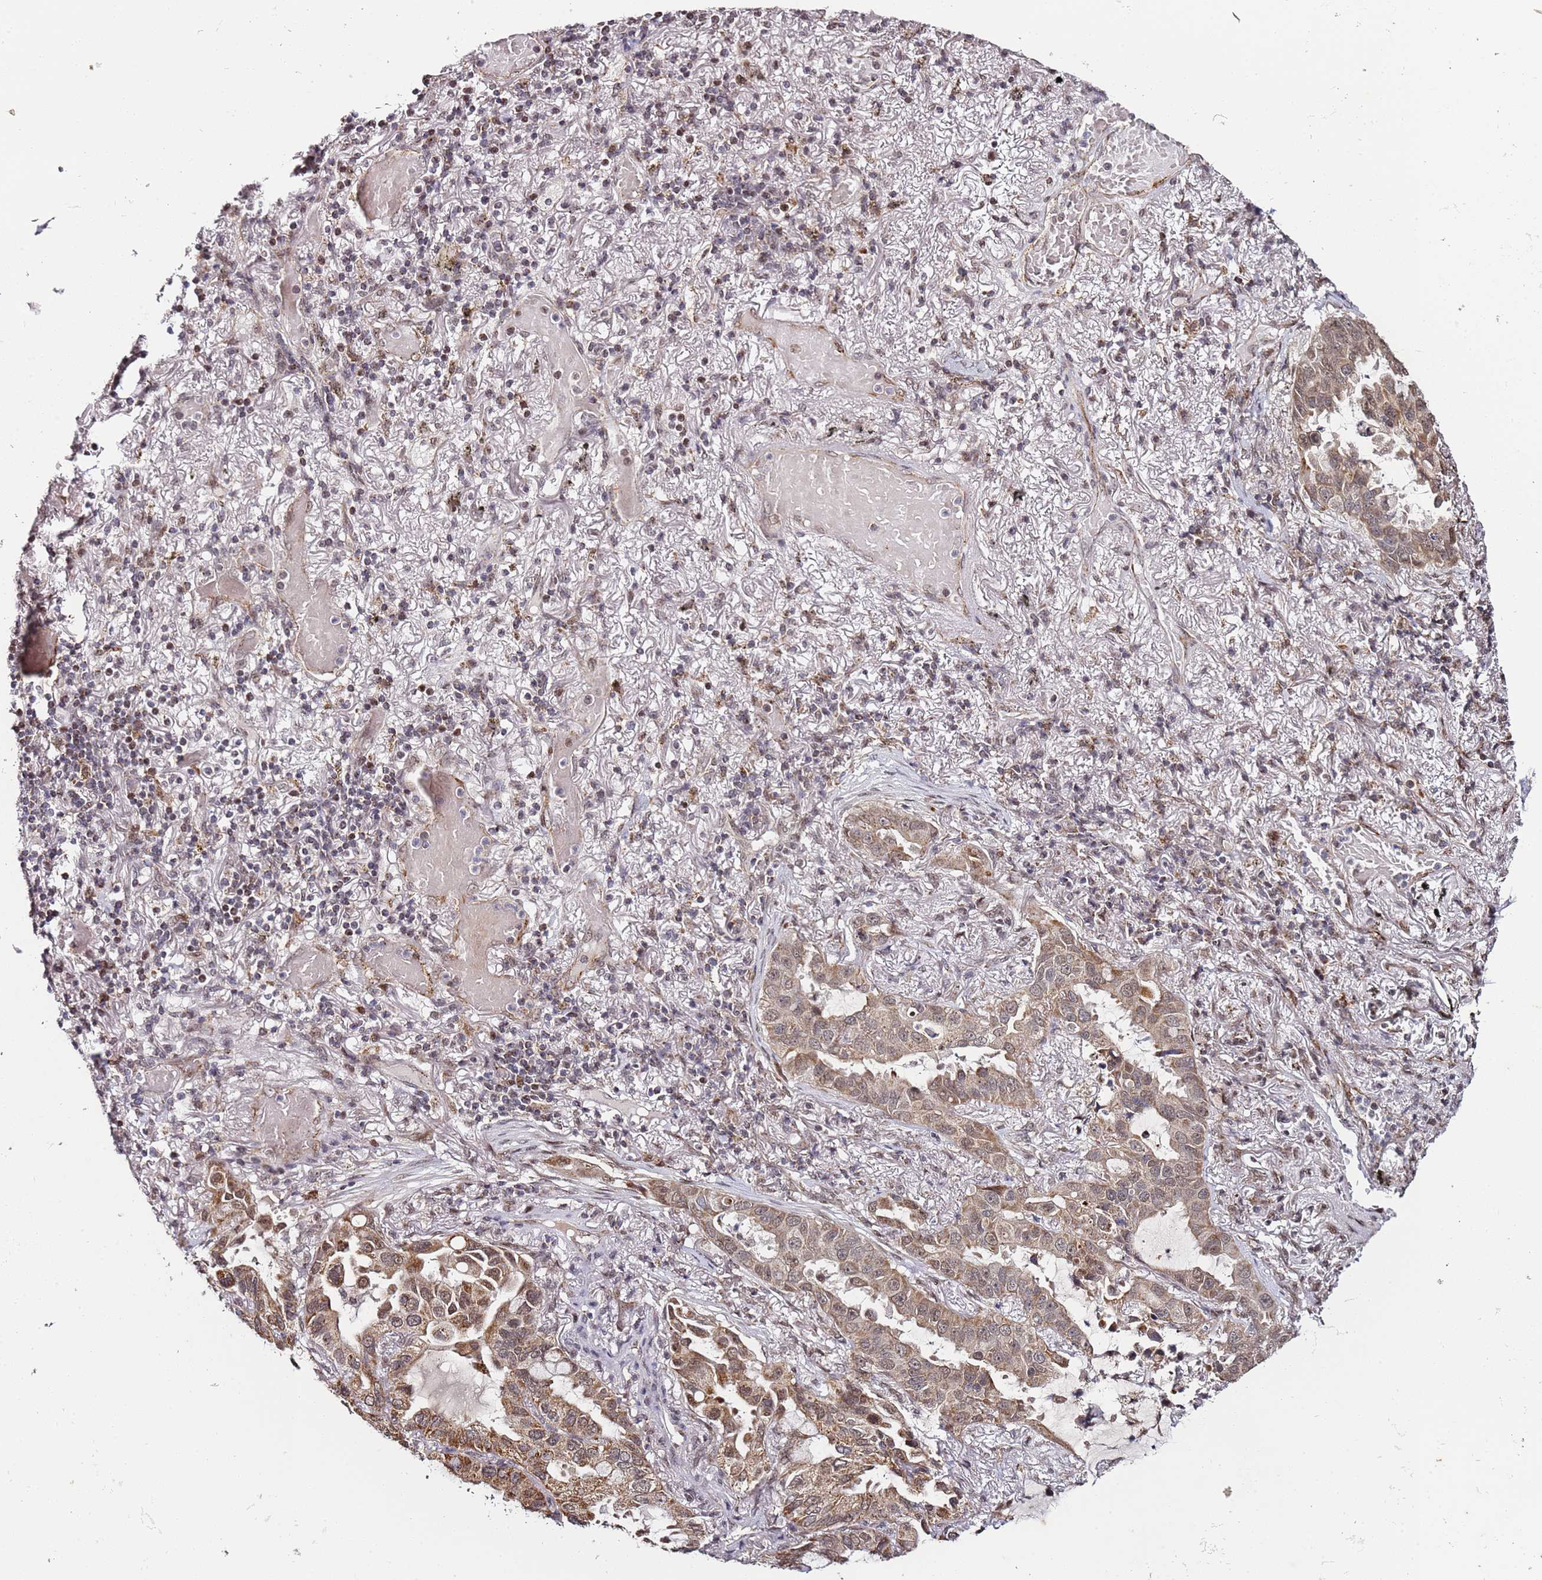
{"staining": {"intensity": "moderate", "quantity": ">75%", "location": "cytoplasmic/membranous,nuclear"}, "tissue": "lung cancer", "cell_type": "Tumor cells", "image_type": "cancer", "snomed": [{"axis": "morphology", "description": "Adenocarcinoma, NOS"}, {"axis": "topography", "description": "Lung"}], "caption": "Protein expression analysis of lung cancer exhibits moderate cytoplasmic/membranous and nuclear positivity in approximately >75% of tumor cells. Using DAB (3,3'-diaminobenzidine) (brown) and hematoxylin (blue) stains, captured at high magnification using brightfield microscopy.", "gene": "TP53AIP1", "patient": {"sex": "male", "age": 64}}